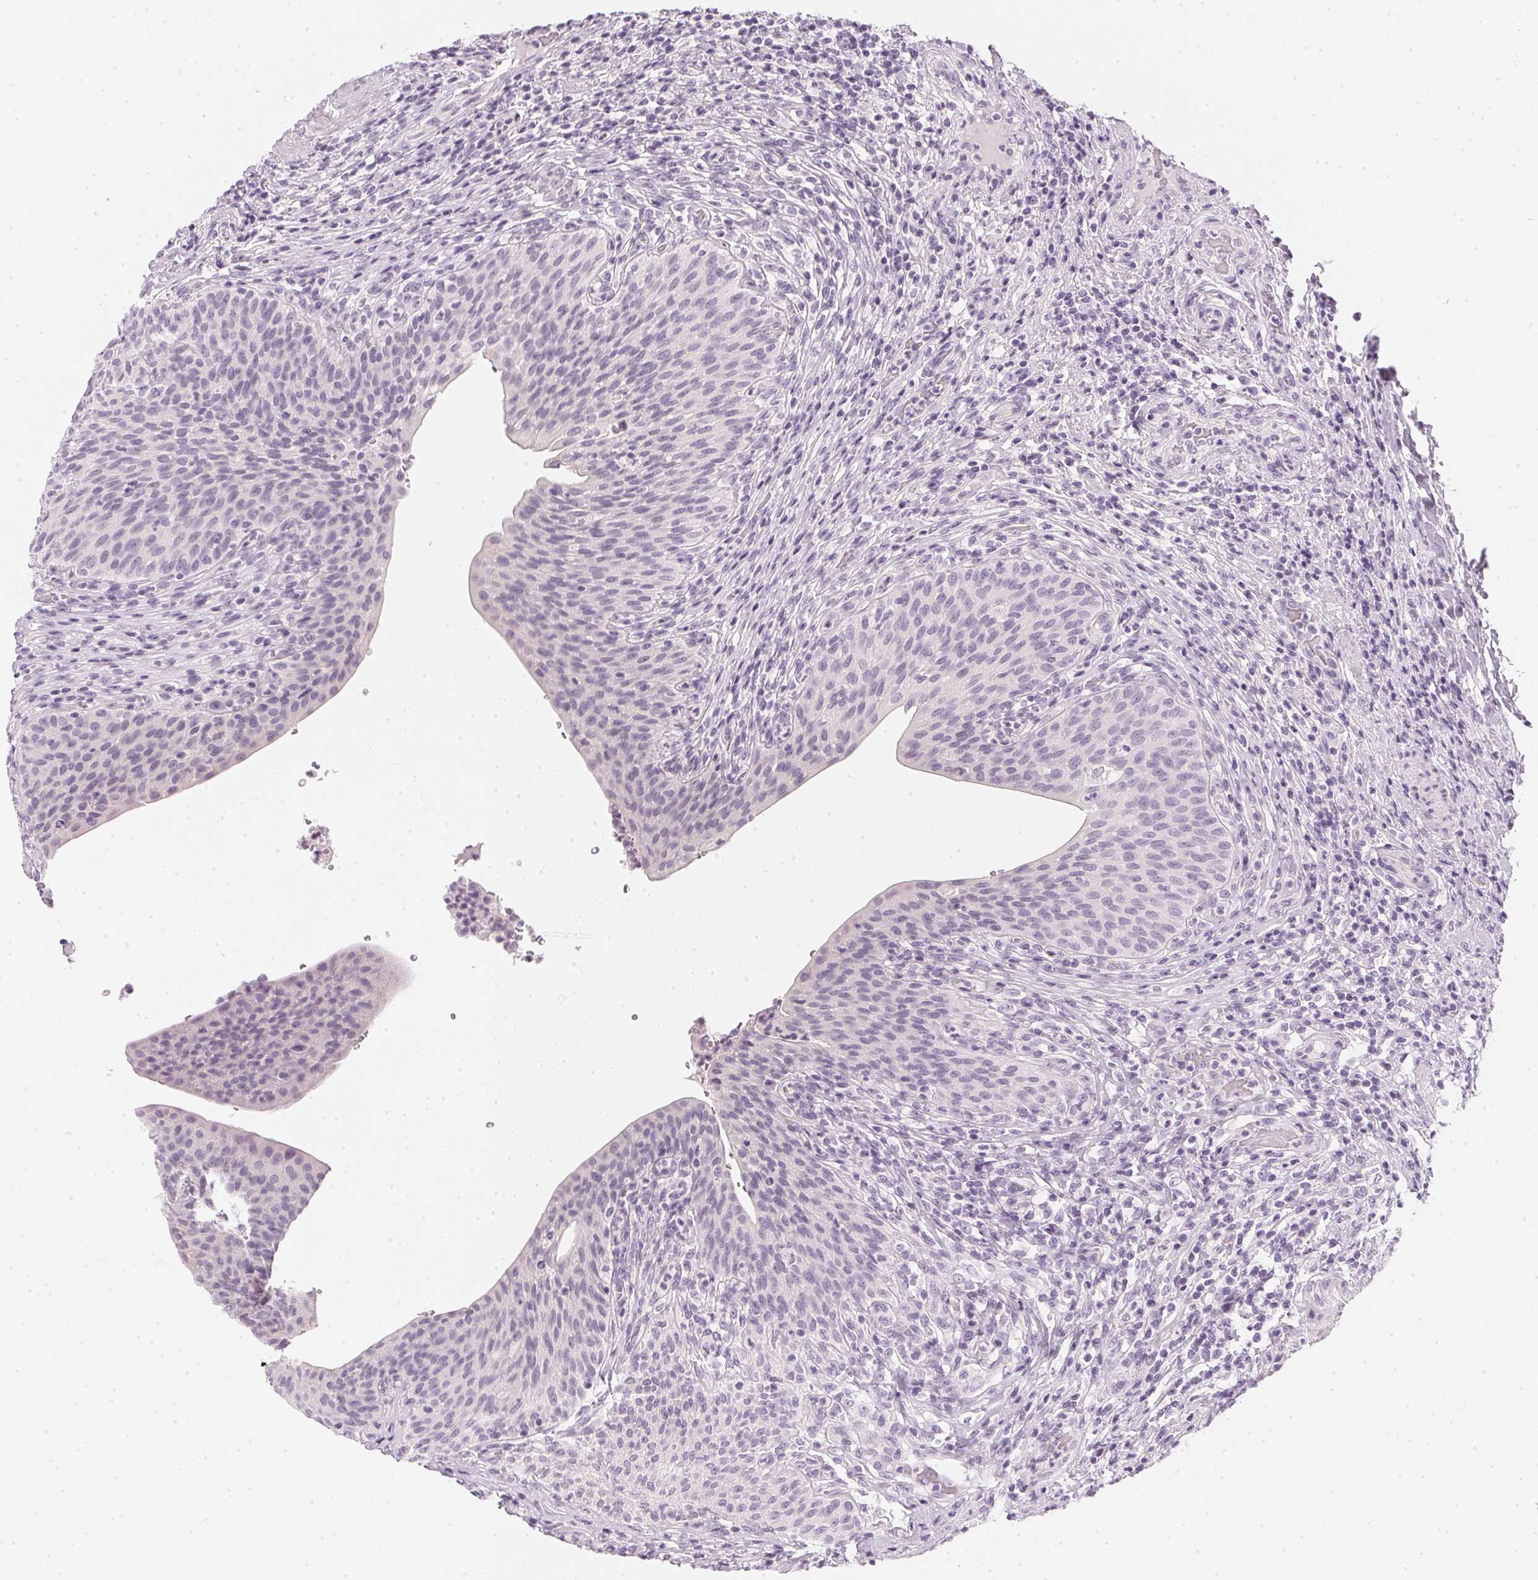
{"staining": {"intensity": "negative", "quantity": "none", "location": "none"}, "tissue": "urinary bladder", "cell_type": "Urothelial cells", "image_type": "normal", "snomed": [{"axis": "morphology", "description": "Normal tissue, NOS"}, {"axis": "topography", "description": "Urinary bladder"}, {"axis": "topography", "description": "Peripheral nerve tissue"}], "caption": "Benign urinary bladder was stained to show a protein in brown. There is no significant expression in urothelial cells.", "gene": "CHST4", "patient": {"sex": "male", "age": 66}}